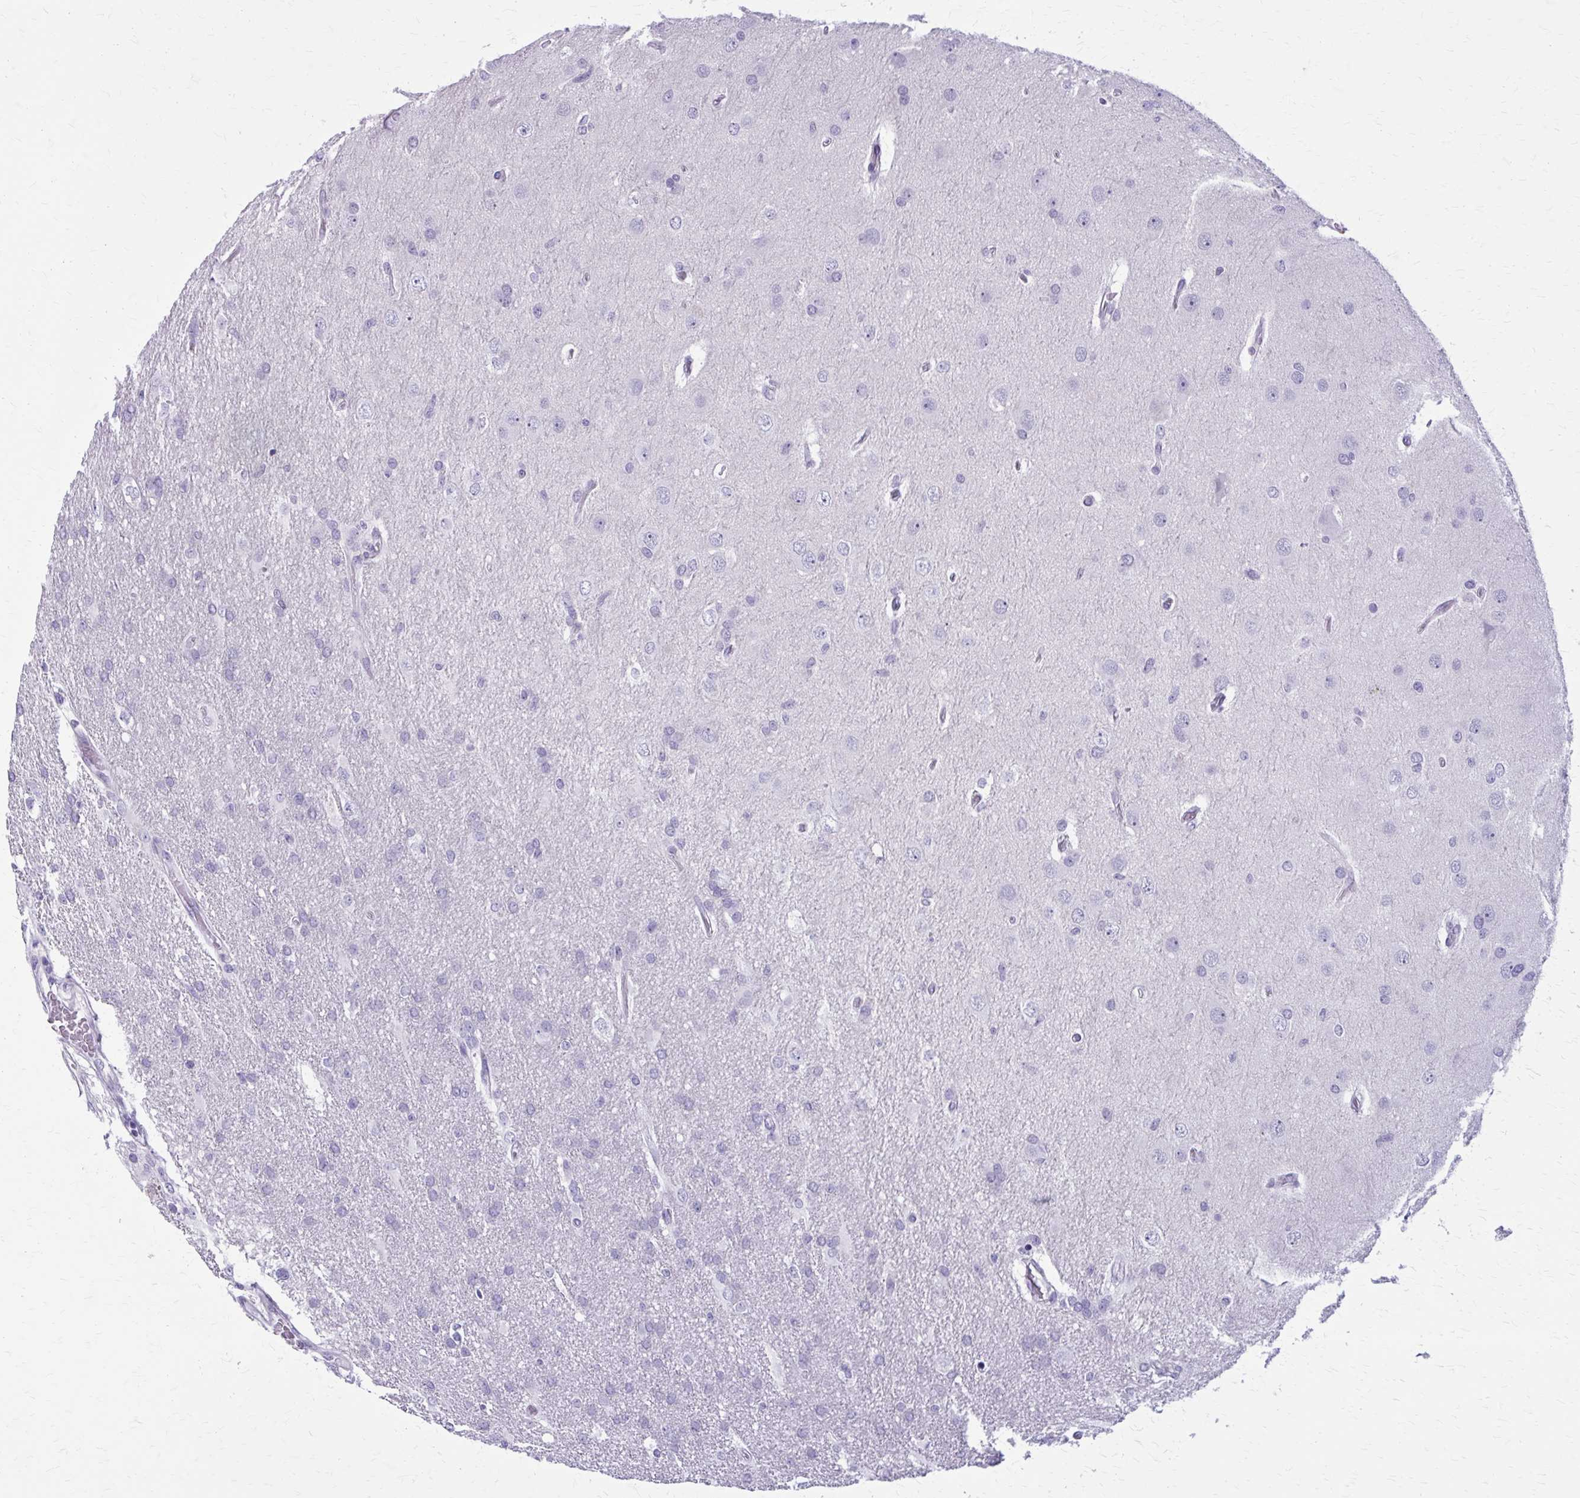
{"staining": {"intensity": "negative", "quantity": "none", "location": "none"}, "tissue": "glioma", "cell_type": "Tumor cells", "image_type": "cancer", "snomed": [{"axis": "morphology", "description": "Glioma, malignant, High grade"}, {"axis": "topography", "description": "Brain"}], "caption": "Protein analysis of malignant glioma (high-grade) reveals no significant expression in tumor cells.", "gene": "CASQ2", "patient": {"sex": "male", "age": 53}}